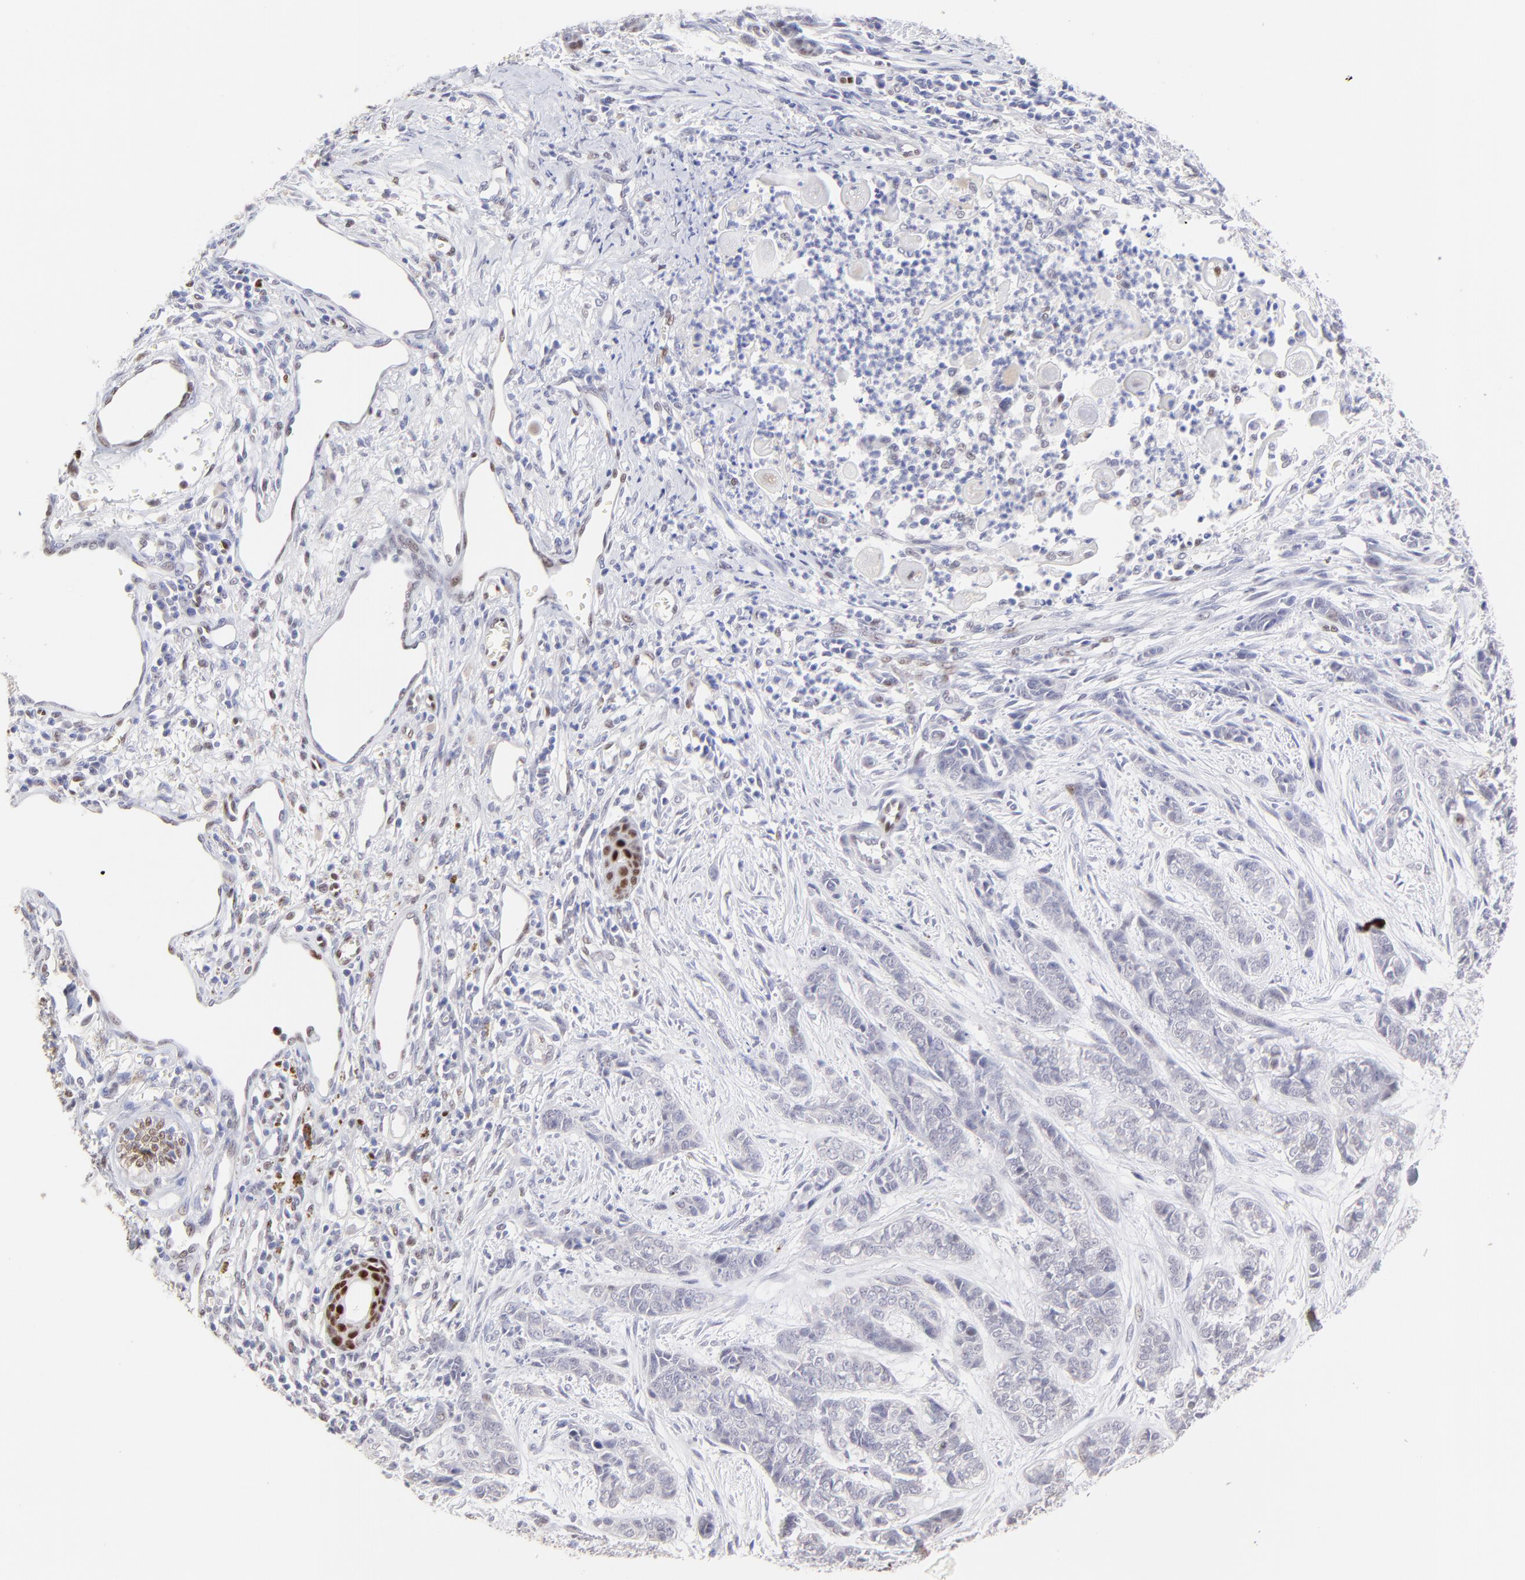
{"staining": {"intensity": "negative", "quantity": "none", "location": "none"}, "tissue": "skin cancer", "cell_type": "Tumor cells", "image_type": "cancer", "snomed": [{"axis": "morphology", "description": "Basal cell carcinoma"}, {"axis": "topography", "description": "Skin"}], "caption": "Immunohistochemistry of skin cancer displays no expression in tumor cells.", "gene": "KLF4", "patient": {"sex": "female", "age": 64}}